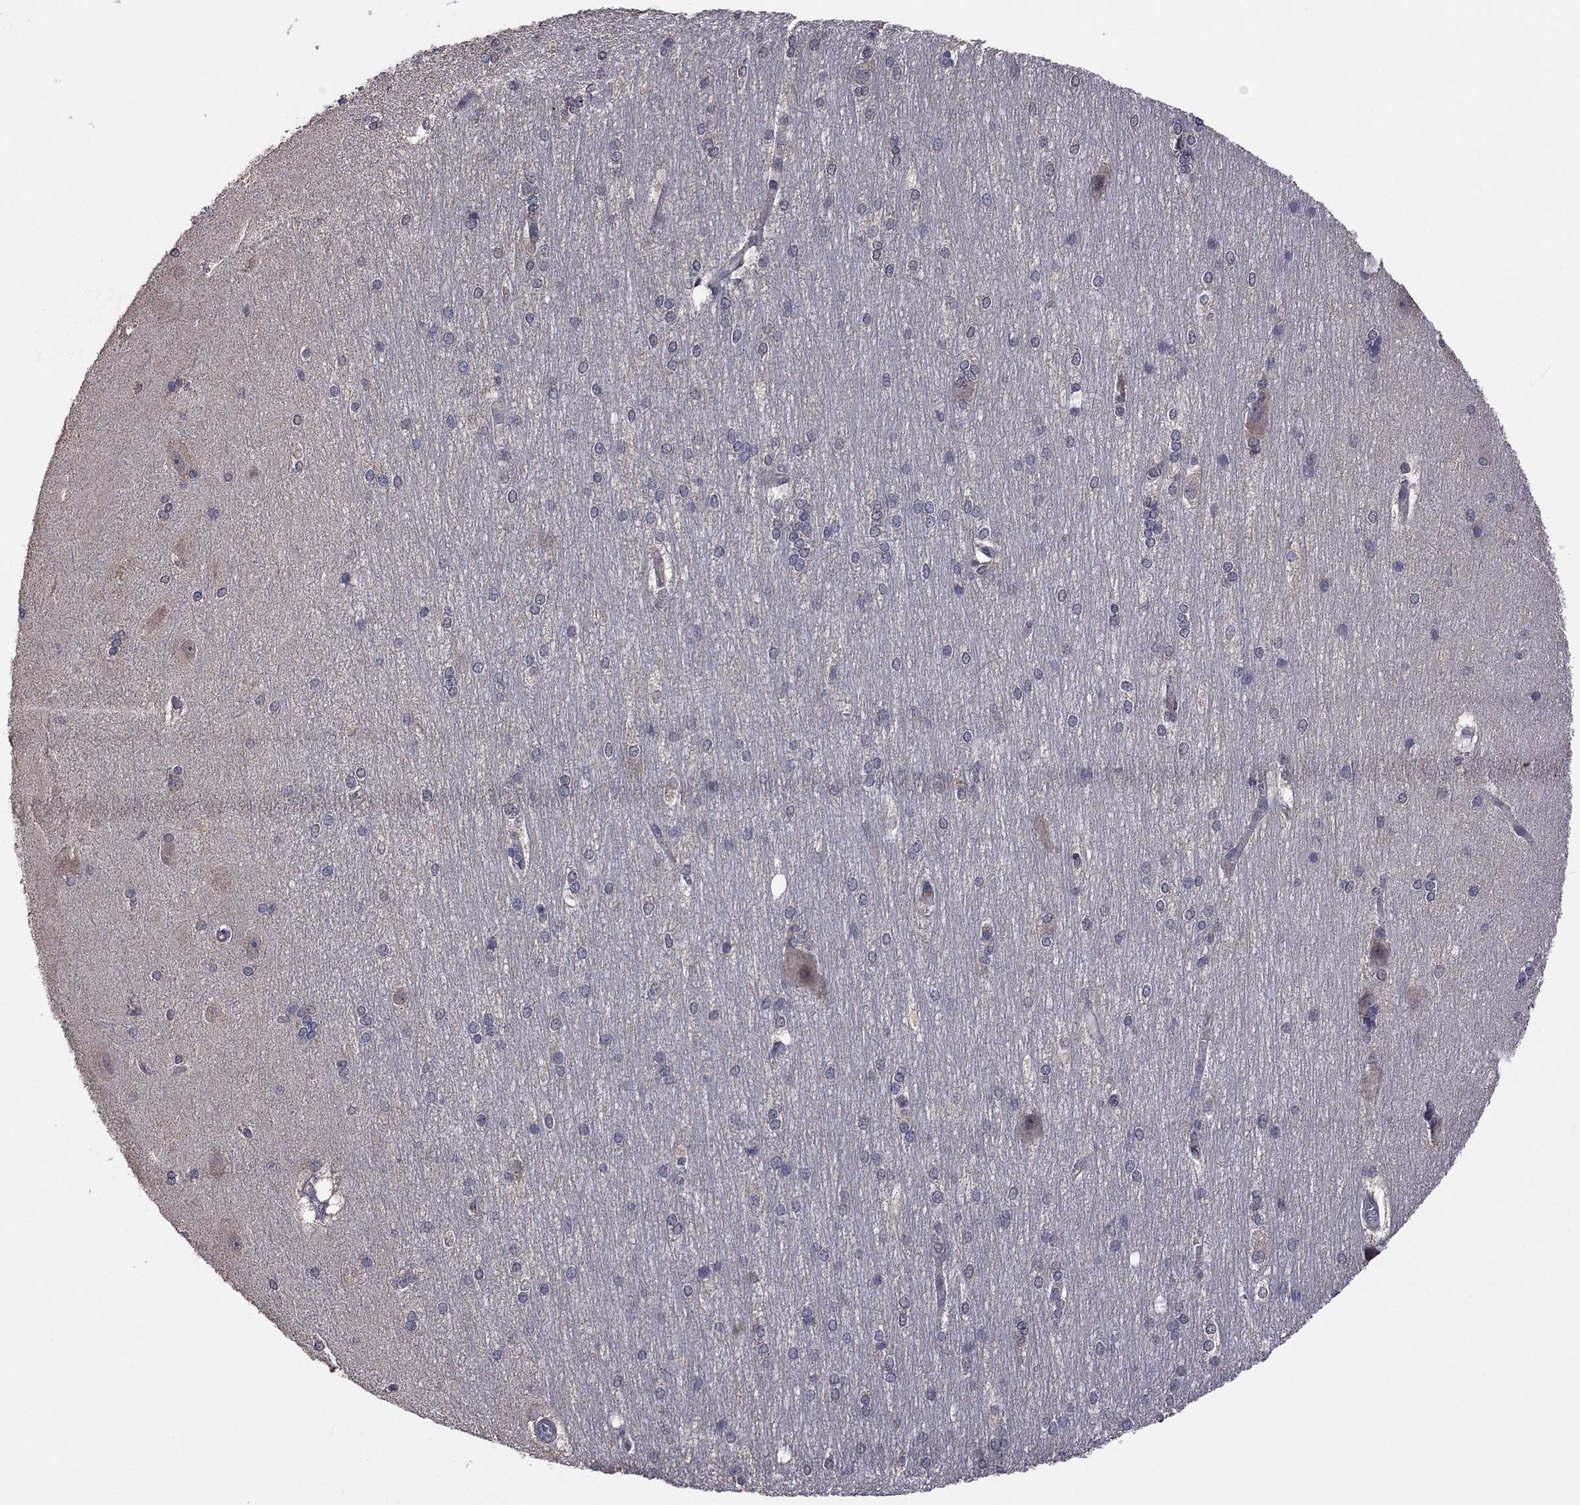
{"staining": {"intensity": "negative", "quantity": "none", "location": "none"}, "tissue": "hippocampus", "cell_type": "Glial cells", "image_type": "normal", "snomed": [{"axis": "morphology", "description": "Normal tissue, NOS"}, {"axis": "topography", "description": "Cerebral cortex"}, {"axis": "topography", "description": "Hippocampus"}], "caption": "DAB immunohistochemical staining of normal hippocampus shows no significant staining in glial cells. (DAB (3,3'-diaminobenzidine) immunohistochemistry (IHC), high magnification).", "gene": "TSNARE1", "patient": {"sex": "female", "age": 19}}